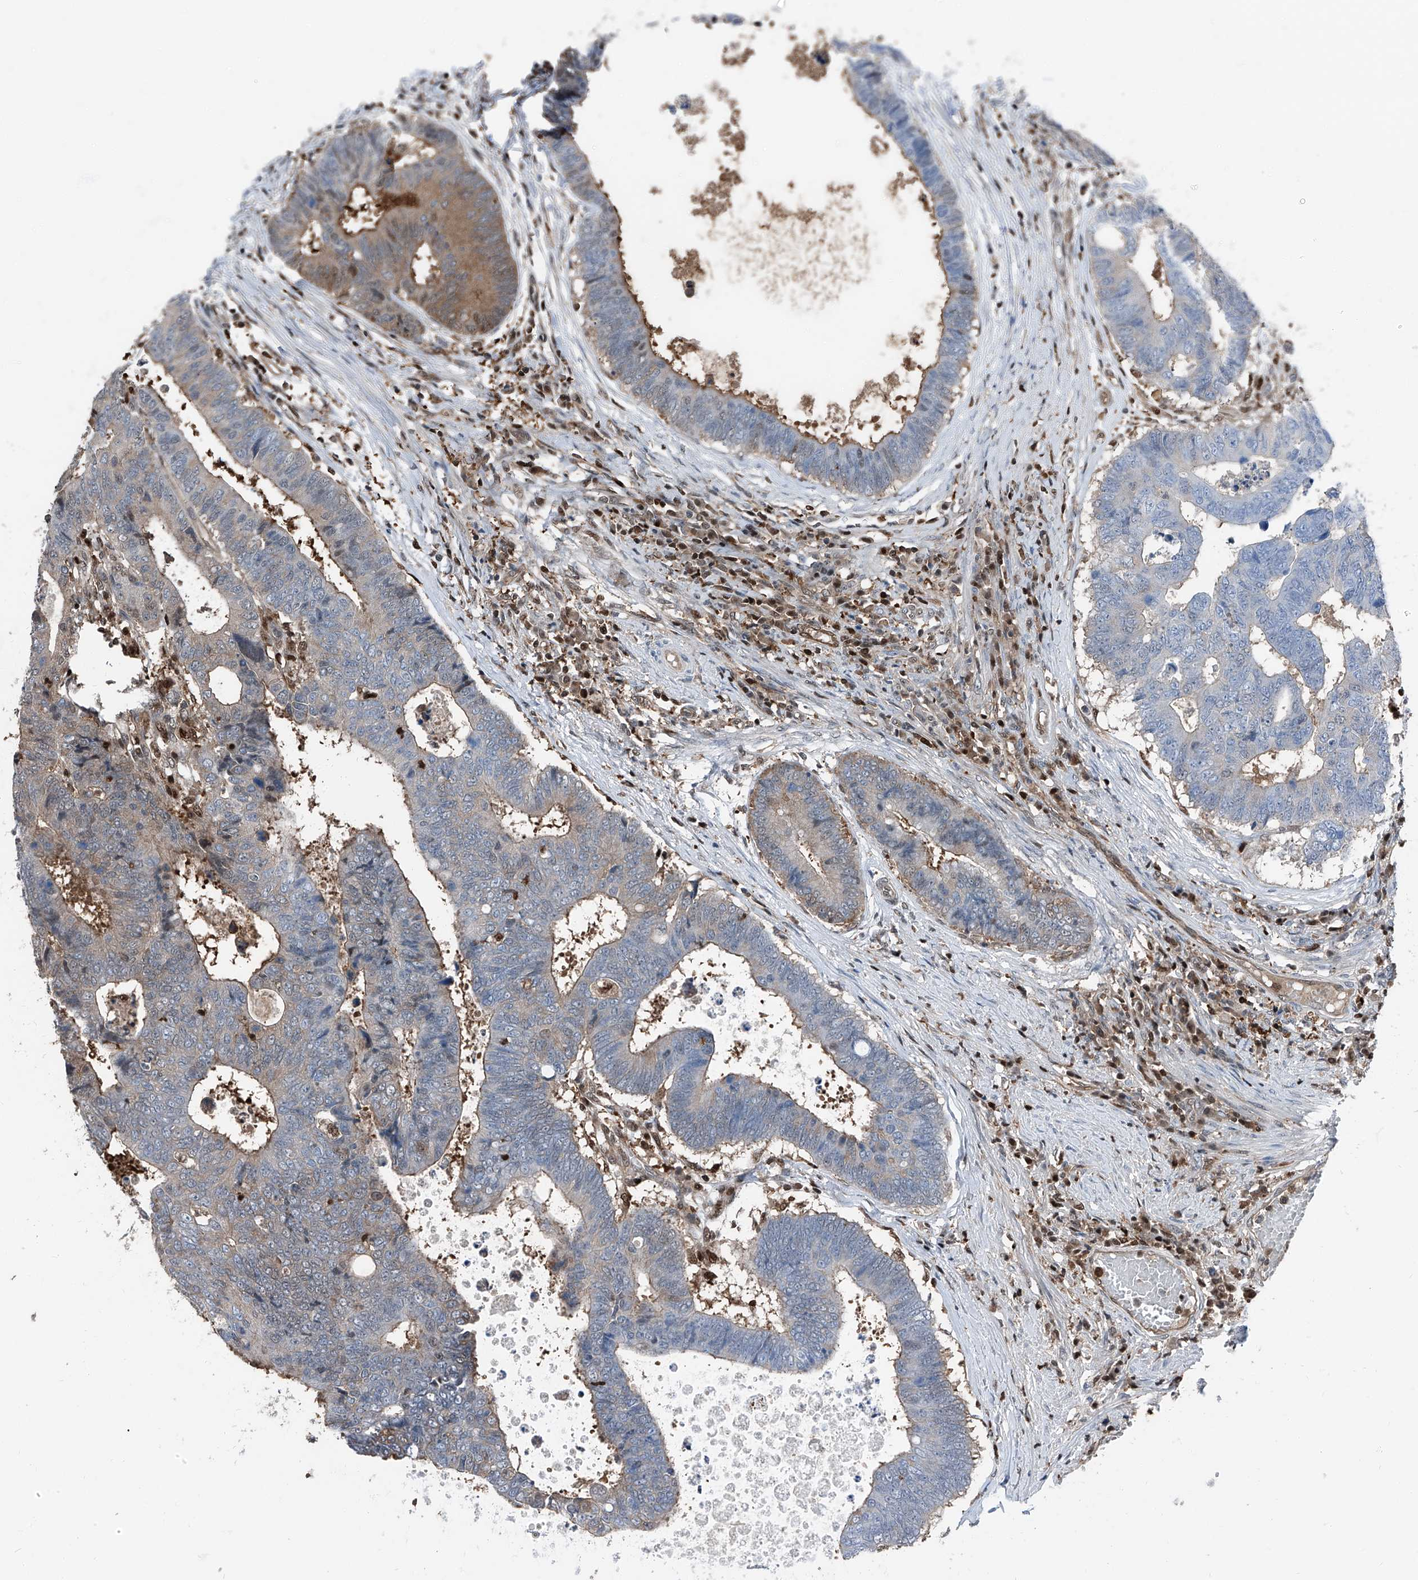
{"staining": {"intensity": "moderate", "quantity": "<25%", "location": "cytoplasmic/membranous"}, "tissue": "colorectal cancer", "cell_type": "Tumor cells", "image_type": "cancer", "snomed": [{"axis": "morphology", "description": "Adenocarcinoma, NOS"}, {"axis": "topography", "description": "Rectum"}], "caption": "Brown immunohistochemical staining in human colorectal cancer (adenocarcinoma) demonstrates moderate cytoplasmic/membranous staining in about <25% of tumor cells. The protein of interest is stained brown, and the nuclei are stained in blue (DAB IHC with brightfield microscopy, high magnification).", "gene": "PSMB10", "patient": {"sex": "male", "age": 84}}